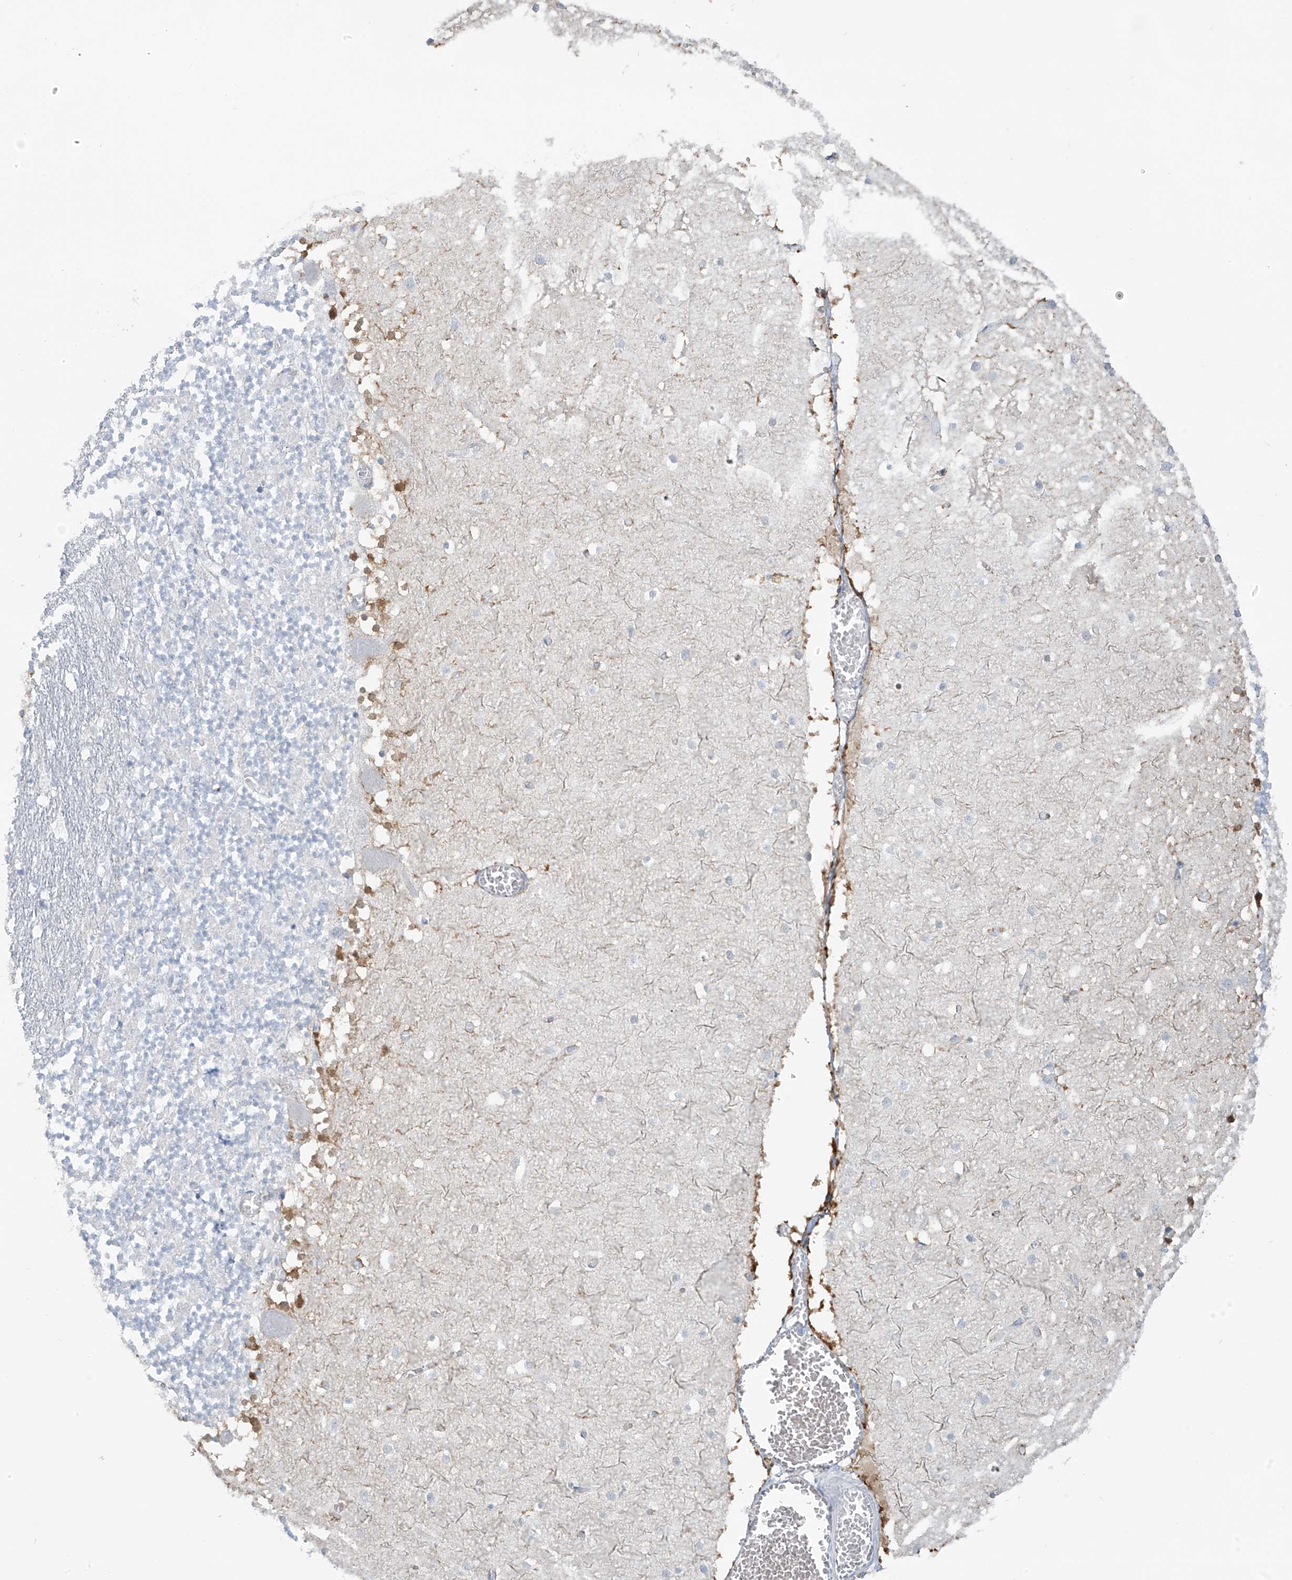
{"staining": {"intensity": "negative", "quantity": "none", "location": "none"}, "tissue": "cerebellum", "cell_type": "Cells in granular layer", "image_type": "normal", "snomed": [{"axis": "morphology", "description": "Normal tissue, NOS"}, {"axis": "topography", "description": "Cerebellum"}], "caption": "Immunohistochemistry of unremarkable human cerebellum reveals no expression in cells in granular layer.", "gene": "SLC25A43", "patient": {"sex": "female", "age": 28}}